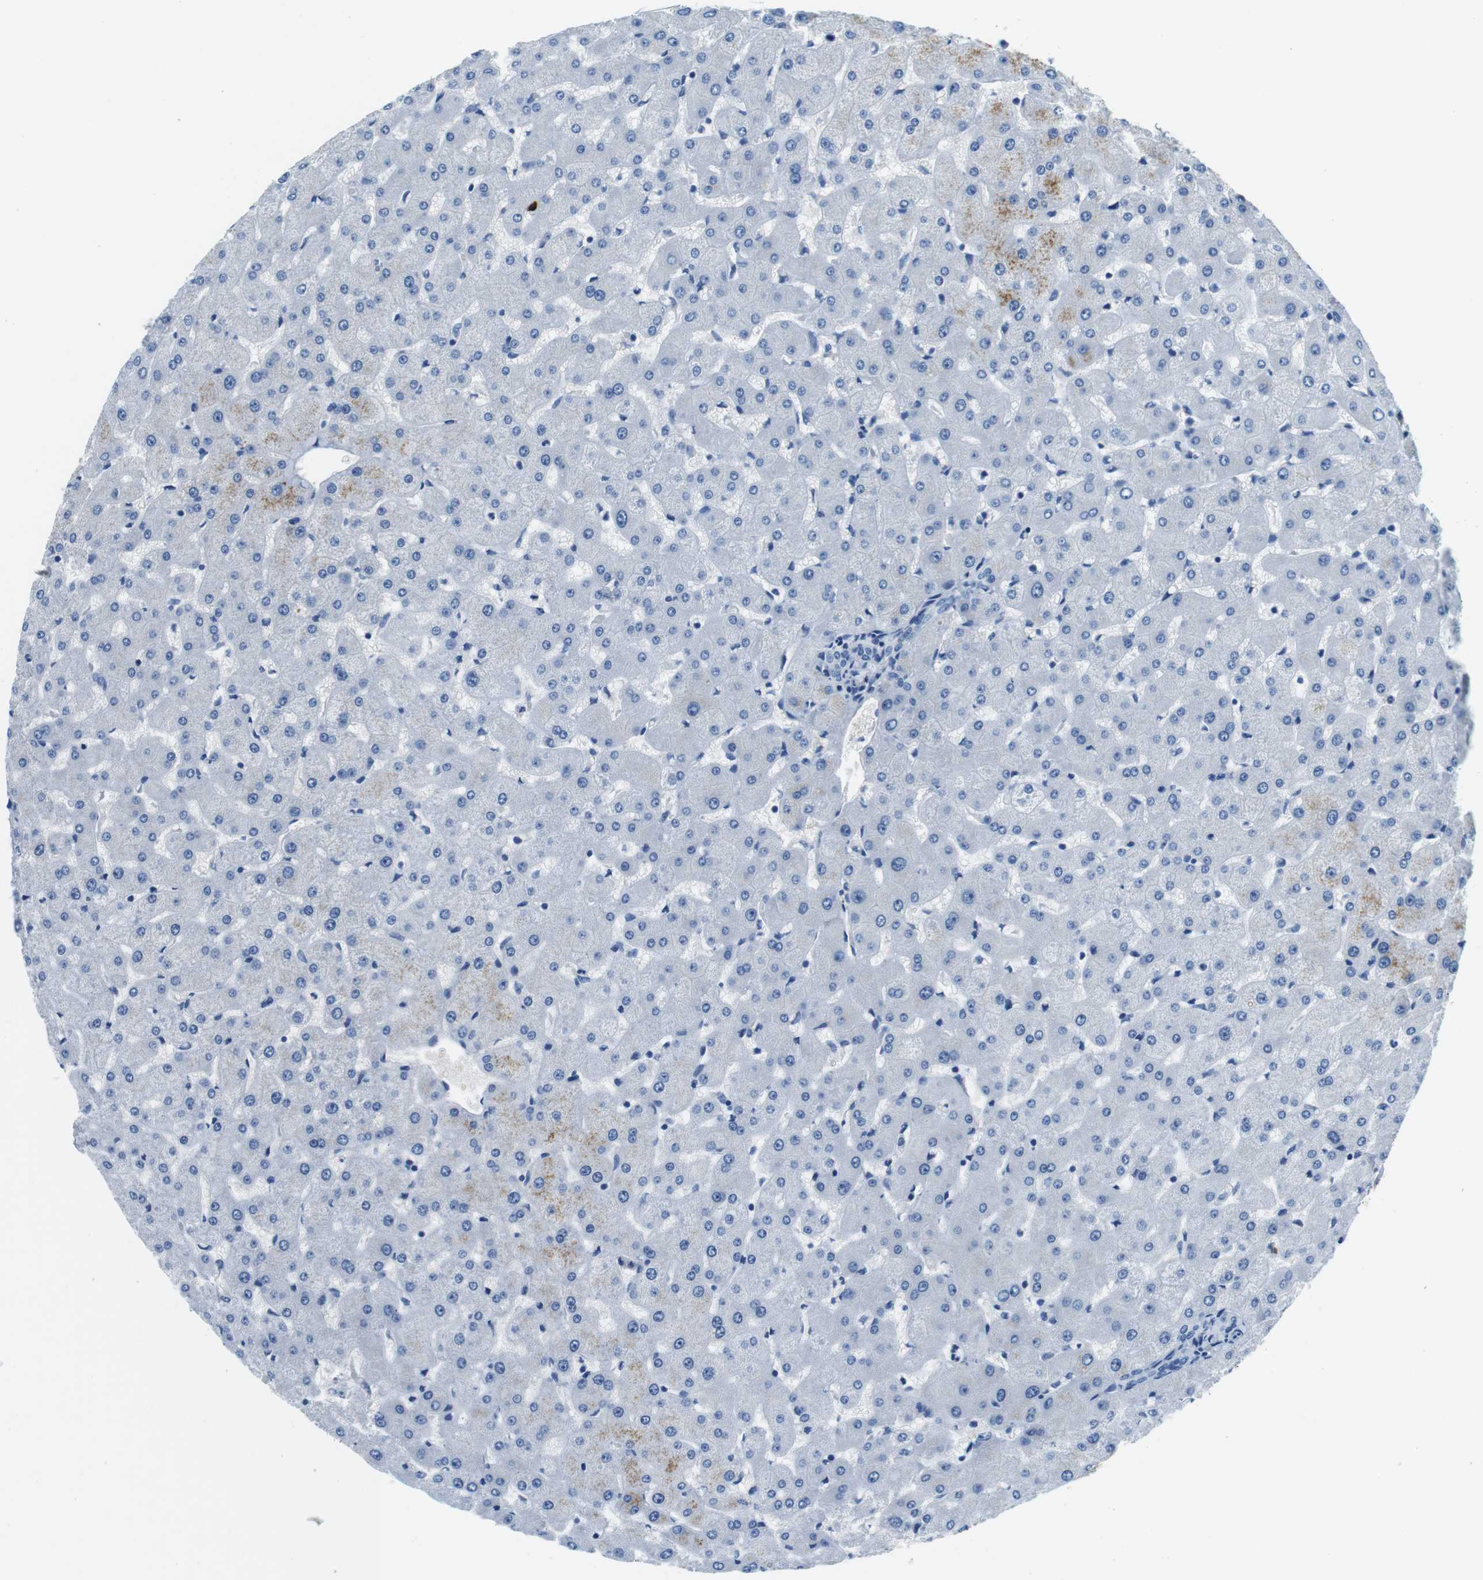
{"staining": {"intensity": "negative", "quantity": "none", "location": "none"}, "tissue": "liver", "cell_type": "Cholangiocytes", "image_type": "normal", "snomed": [{"axis": "morphology", "description": "Normal tissue, NOS"}, {"axis": "topography", "description": "Liver"}], "caption": "DAB (3,3'-diaminobenzidine) immunohistochemical staining of normal human liver demonstrates no significant positivity in cholangiocytes. The staining was performed using DAB (3,3'-diaminobenzidine) to visualize the protein expression in brown, while the nuclei were stained in blue with hematoxylin (Magnification: 20x).", "gene": "IGHD", "patient": {"sex": "female", "age": 63}}